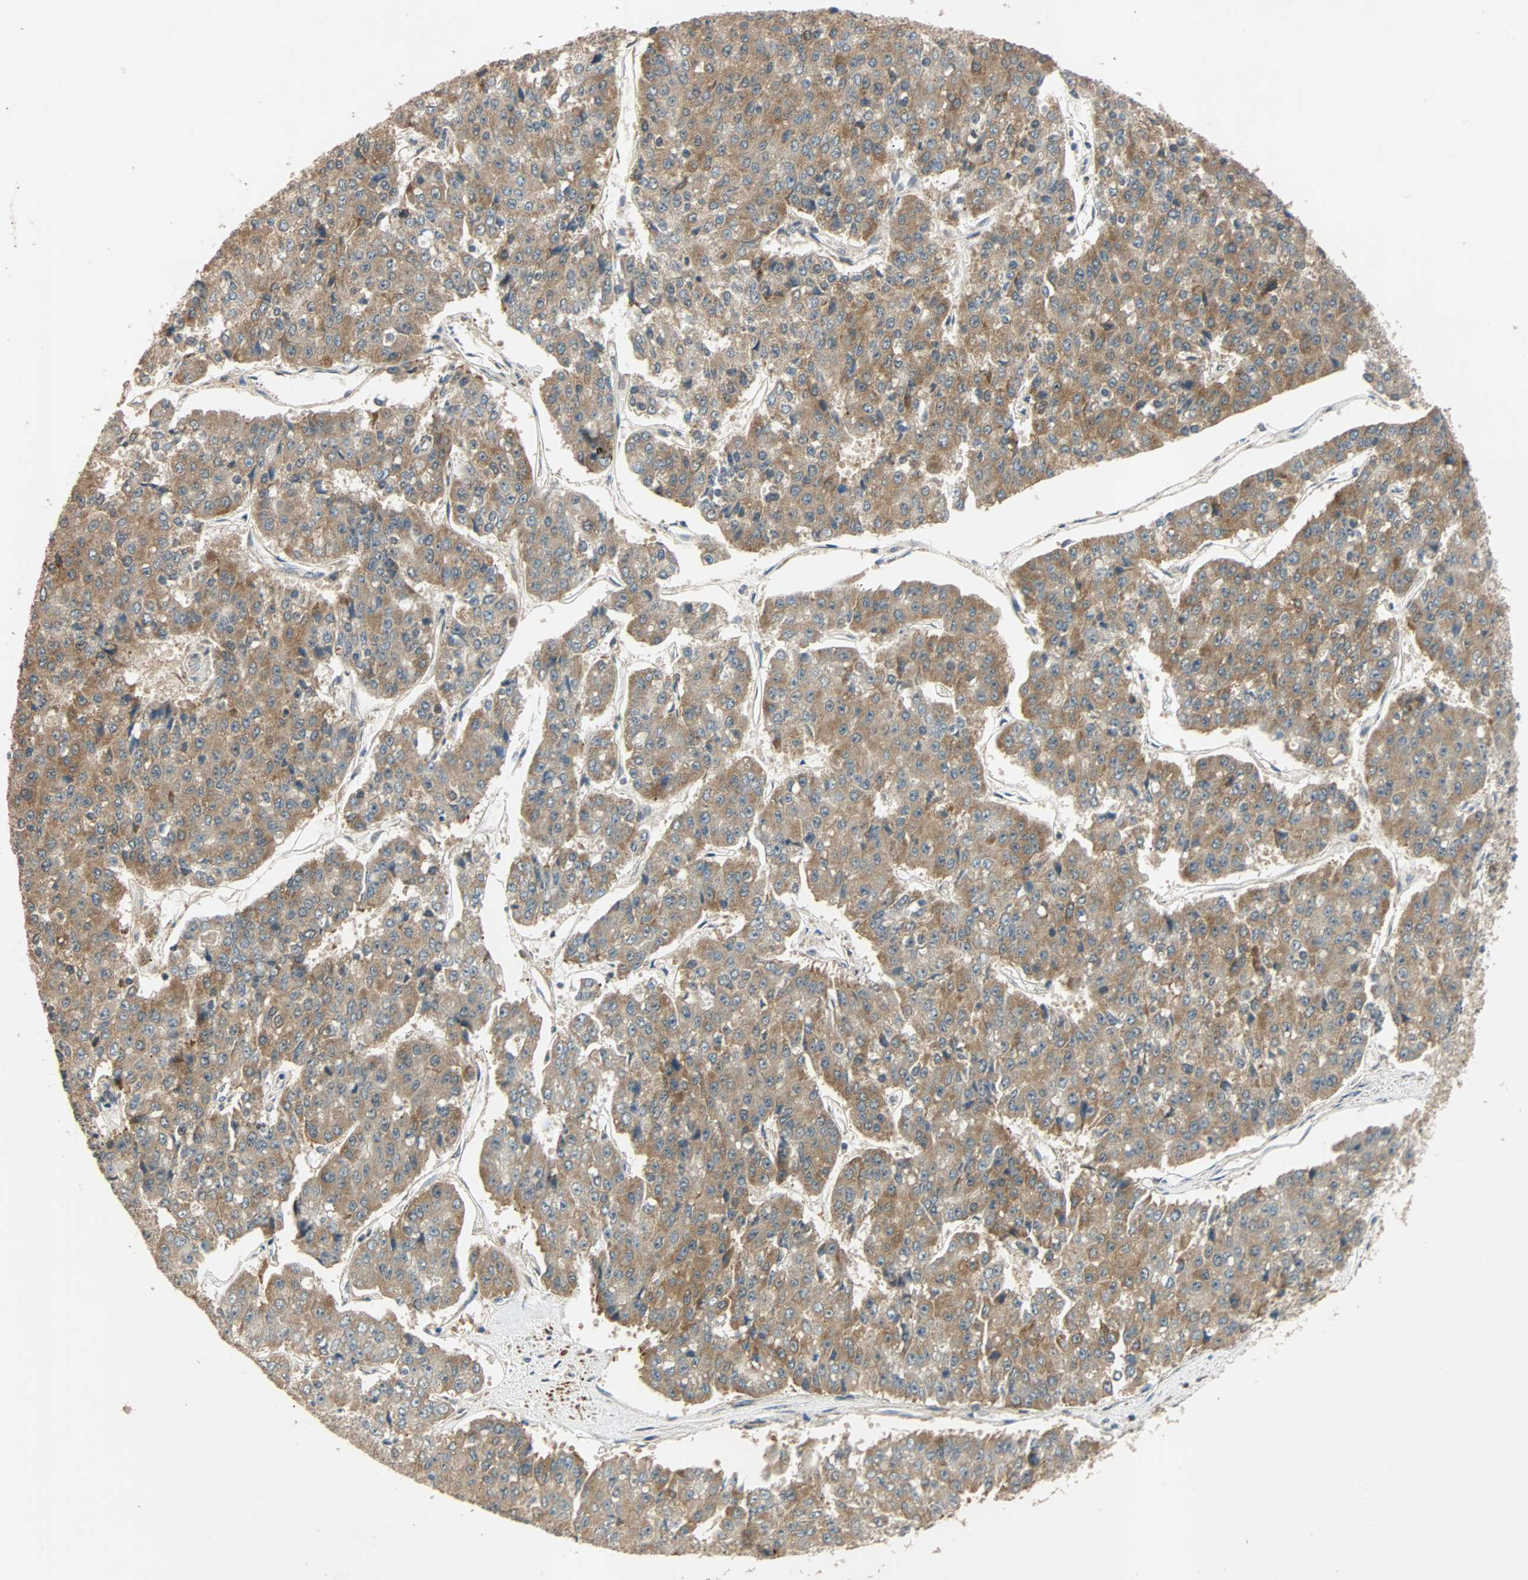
{"staining": {"intensity": "moderate", "quantity": ">75%", "location": "cytoplasmic/membranous"}, "tissue": "pancreatic cancer", "cell_type": "Tumor cells", "image_type": "cancer", "snomed": [{"axis": "morphology", "description": "Adenocarcinoma, NOS"}, {"axis": "topography", "description": "Pancreas"}], "caption": "Moderate cytoplasmic/membranous expression for a protein is seen in about >75% of tumor cells of pancreatic cancer using immunohistochemistry.", "gene": "QSER1", "patient": {"sex": "male", "age": 50}}